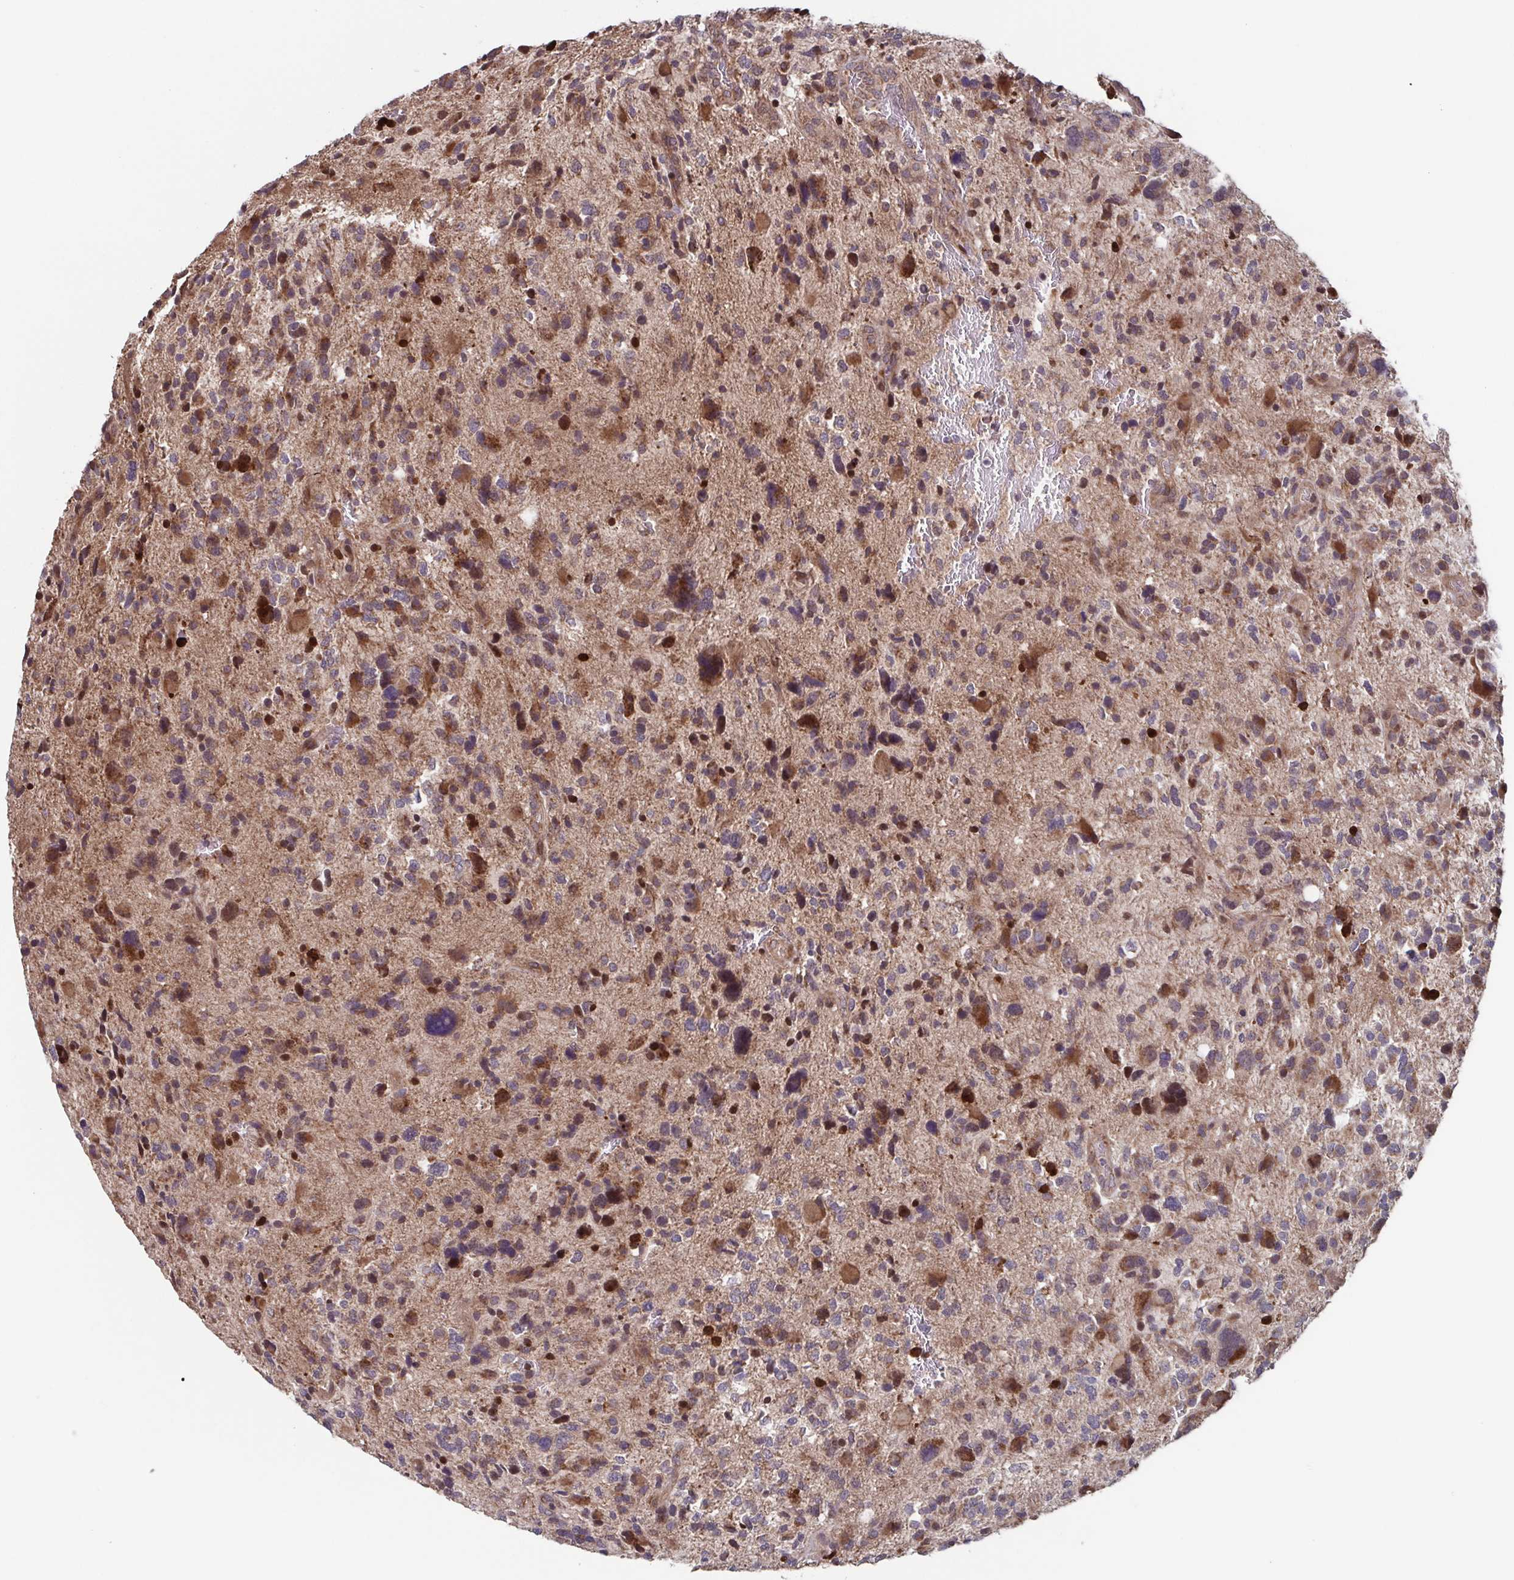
{"staining": {"intensity": "moderate", "quantity": "25%-75%", "location": "cytoplasmic/membranous"}, "tissue": "glioma", "cell_type": "Tumor cells", "image_type": "cancer", "snomed": [{"axis": "morphology", "description": "Glioma, malignant, High grade"}, {"axis": "topography", "description": "Brain"}], "caption": "IHC of human glioma reveals medium levels of moderate cytoplasmic/membranous staining in approximately 25%-75% of tumor cells.", "gene": "TTC19", "patient": {"sex": "female", "age": 71}}